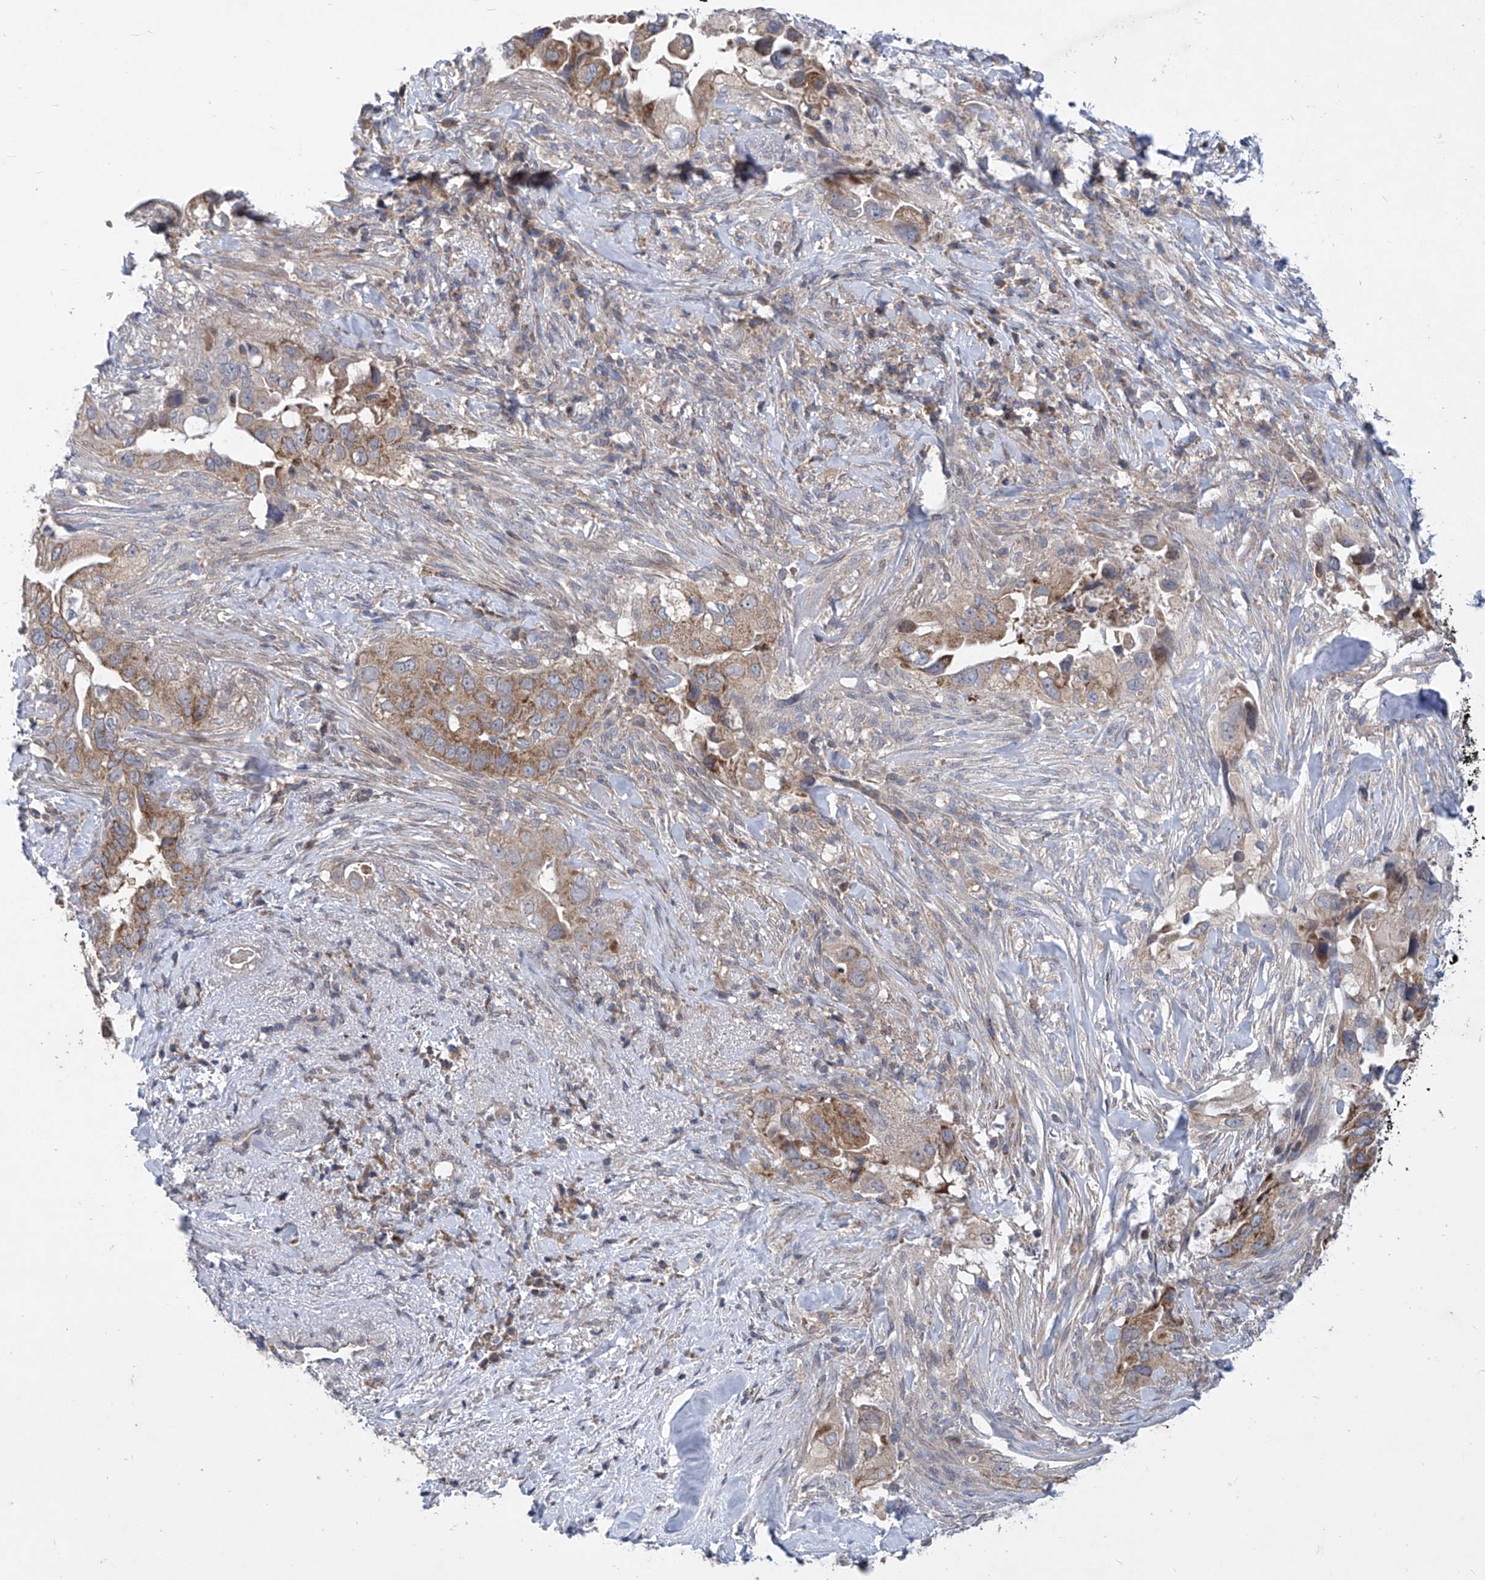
{"staining": {"intensity": "weak", "quantity": "25%-75%", "location": "cytoplasmic/membranous"}, "tissue": "pancreatic cancer", "cell_type": "Tumor cells", "image_type": "cancer", "snomed": [{"axis": "morphology", "description": "Inflammation, NOS"}, {"axis": "morphology", "description": "Adenocarcinoma, NOS"}, {"axis": "topography", "description": "Pancreas"}], "caption": "Weak cytoplasmic/membranous expression for a protein is appreciated in approximately 25%-75% of tumor cells of pancreatic cancer (adenocarcinoma) using IHC.", "gene": "COQ3", "patient": {"sex": "female", "age": 56}}